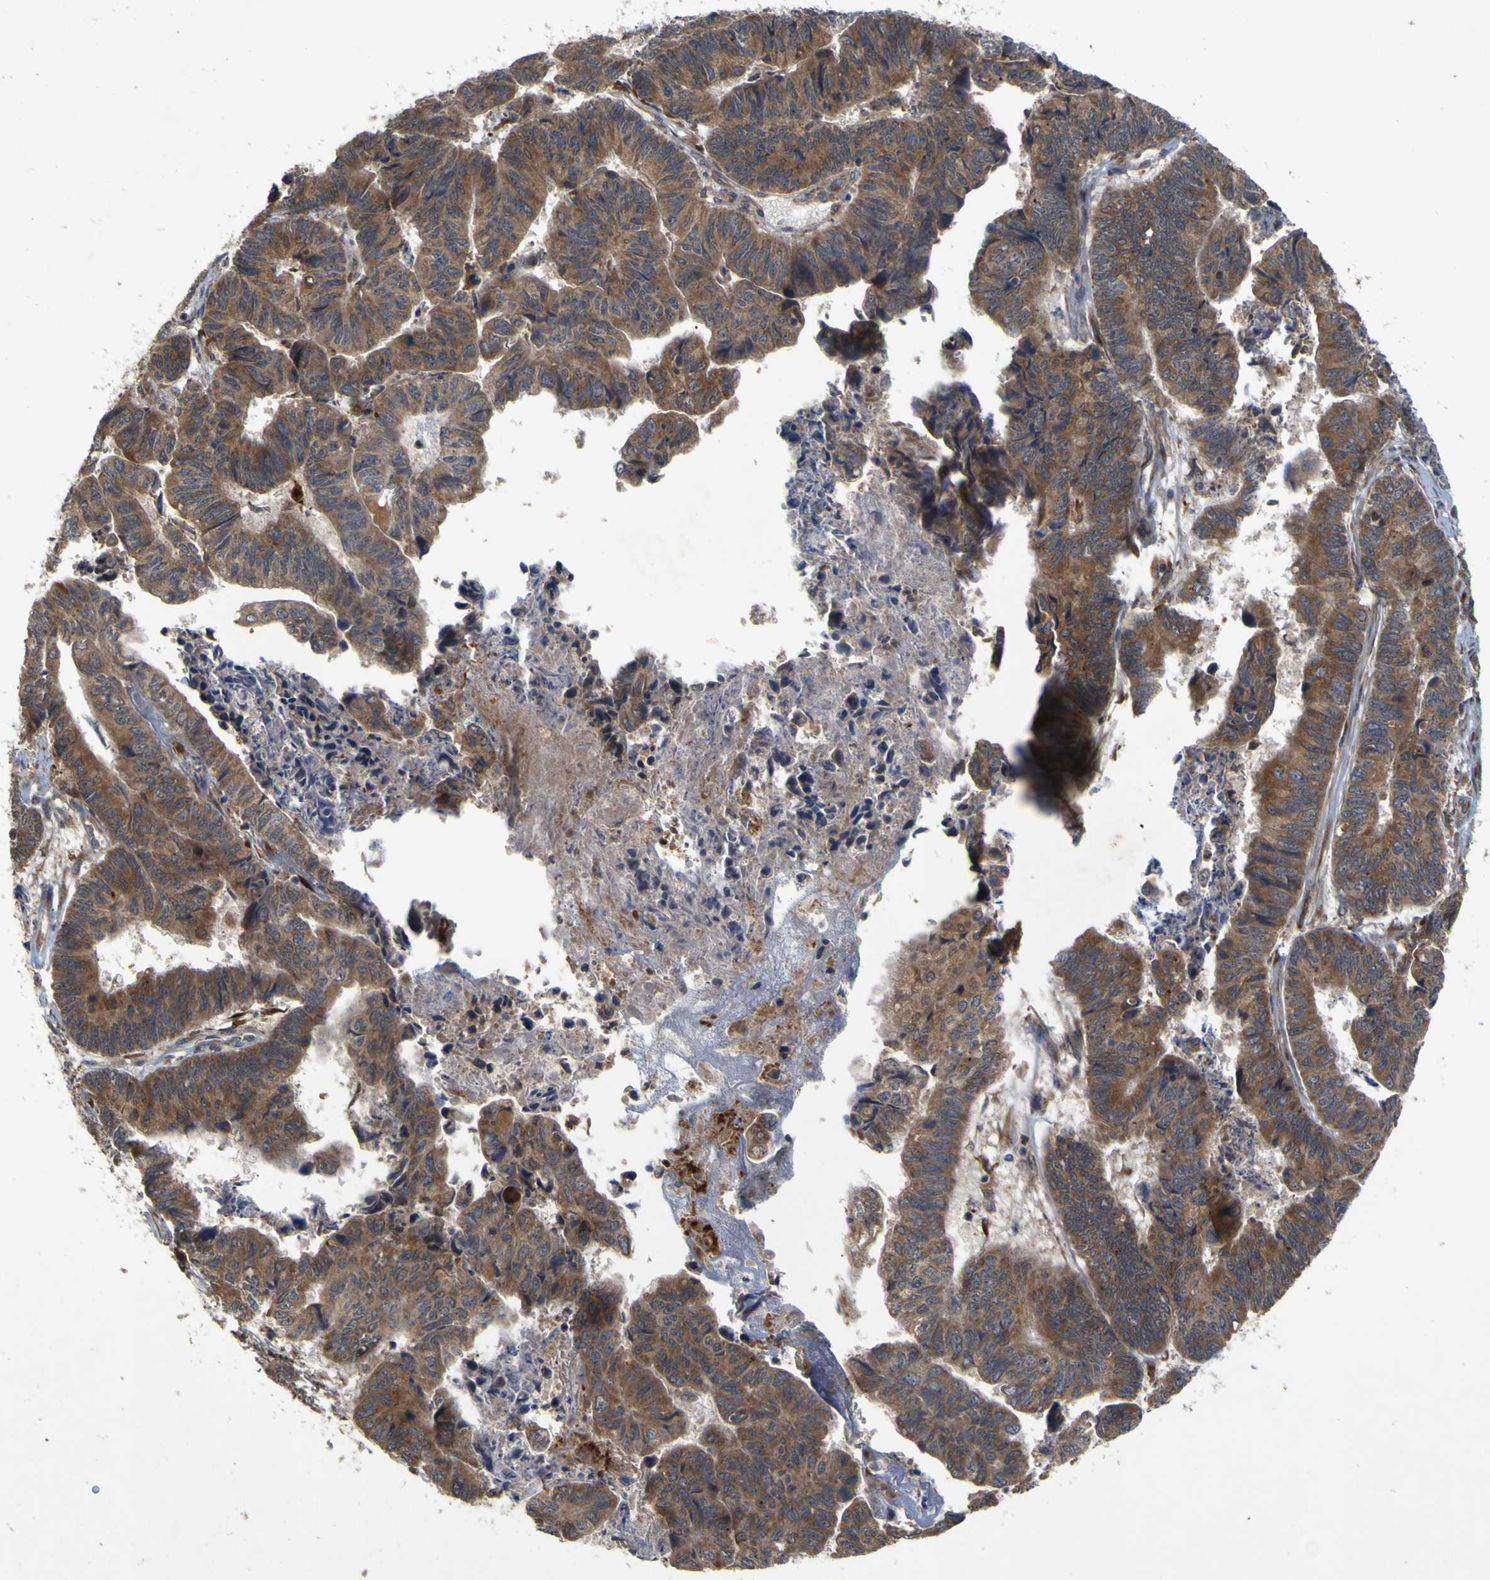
{"staining": {"intensity": "moderate", "quantity": ">75%", "location": "cytoplasmic/membranous"}, "tissue": "stomach cancer", "cell_type": "Tumor cells", "image_type": "cancer", "snomed": [{"axis": "morphology", "description": "Adenocarcinoma, NOS"}, {"axis": "topography", "description": "Stomach, lower"}], "caption": "Tumor cells exhibit medium levels of moderate cytoplasmic/membranous expression in approximately >75% of cells in stomach cancer. Using DAB (brown) and hematoxylin (blue) stains, captured at high magnification using brightfield microscopy.", "gene": "IRAK2", "patient": {"sex": "male", "age": 77}}